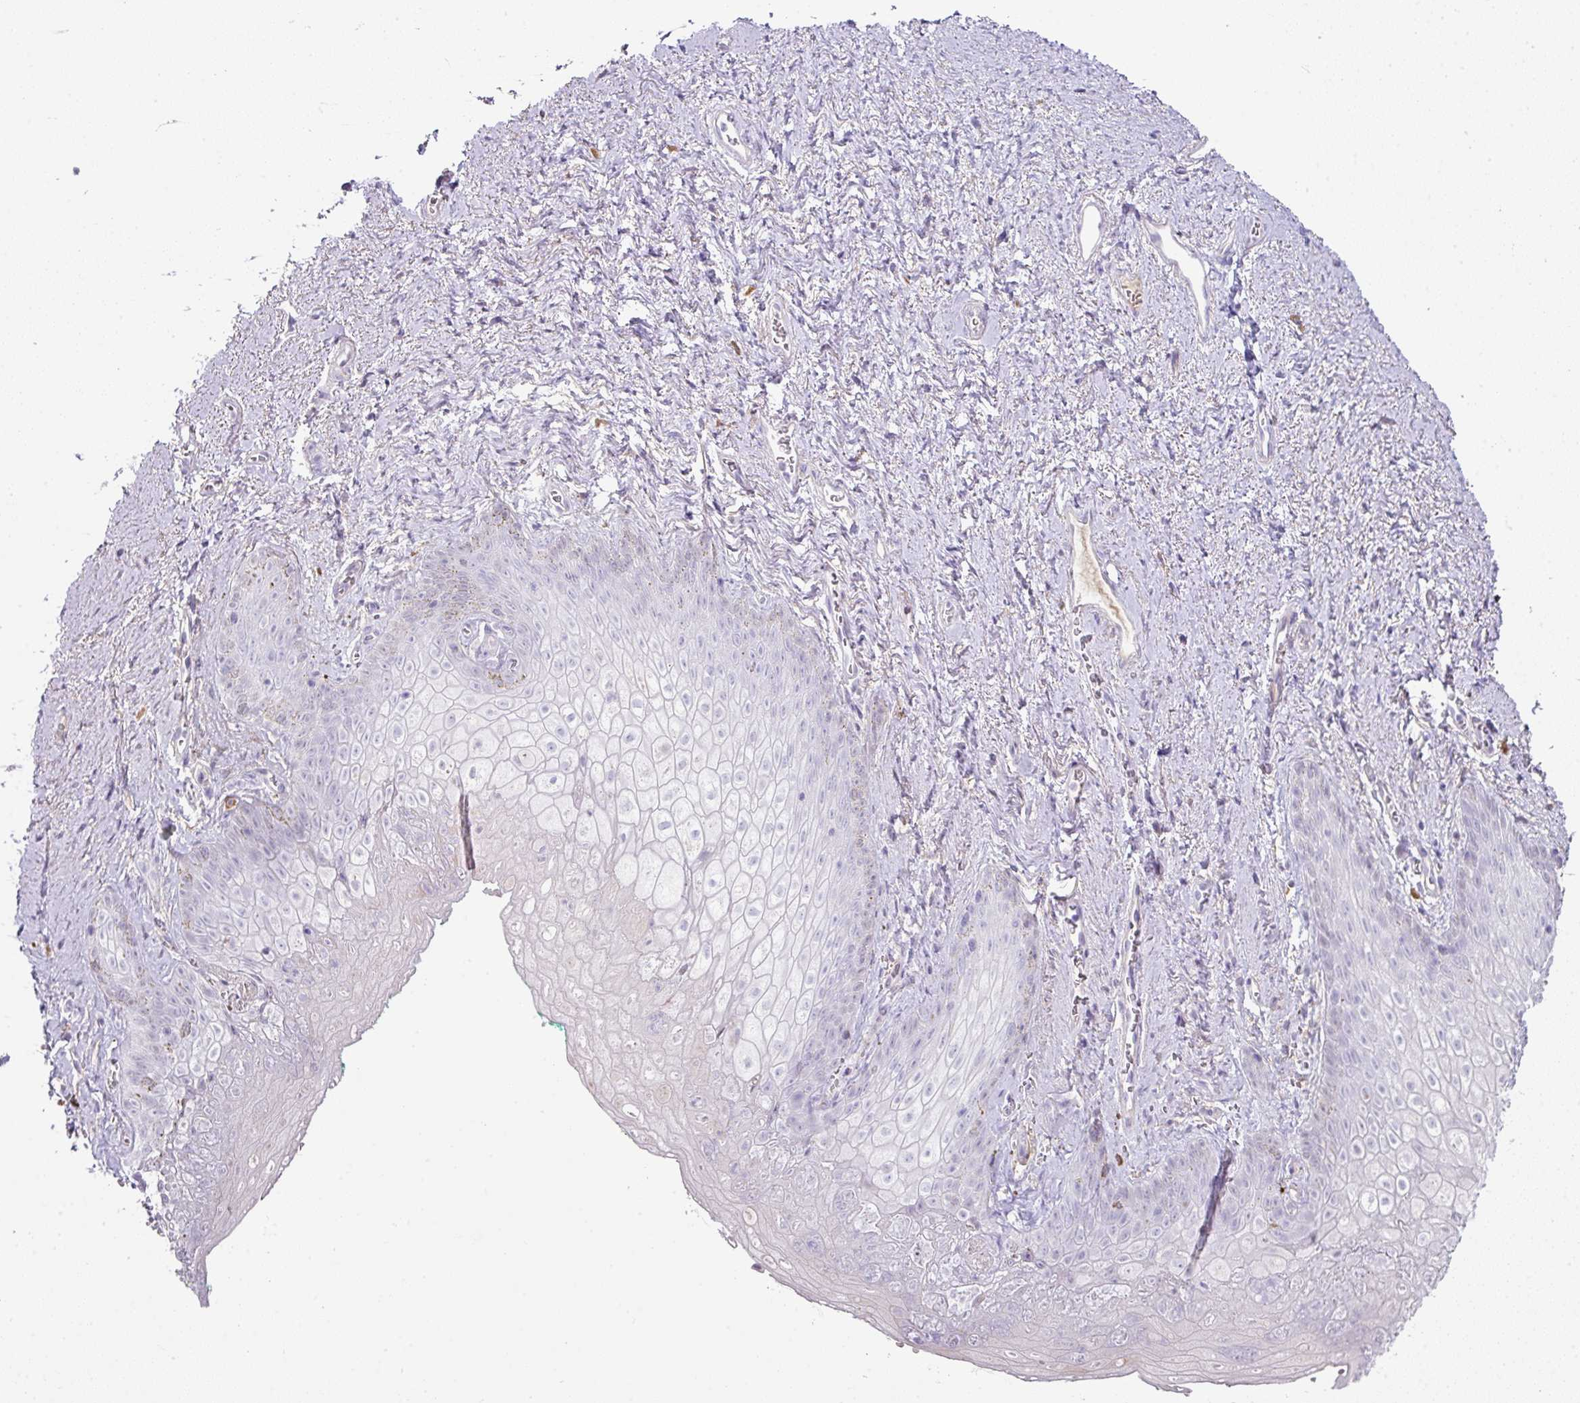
{"staining": {"intensity": "negative", "quantity": "none", "location": "none"}, "tissue": "vagina", "cell_type": "Squamous epithelial cells", "image_type": "normal", "snomed": [{"axis": "morphology", "description": "Normal tissue, NOS"}, {"axis": "topography", "description": "Vulva"}, {"axis": "topography", "description": "Vagina"}, {"axis": "topography", "description": "Peripheral nerve tissue"}], "caption": "Immunohistochemical staining of unremarkable human vagina reveals no significant expression in squamous epithelial cells.", "gene": "OR52N1", "patient": {"sex": "female", "age": 66}}